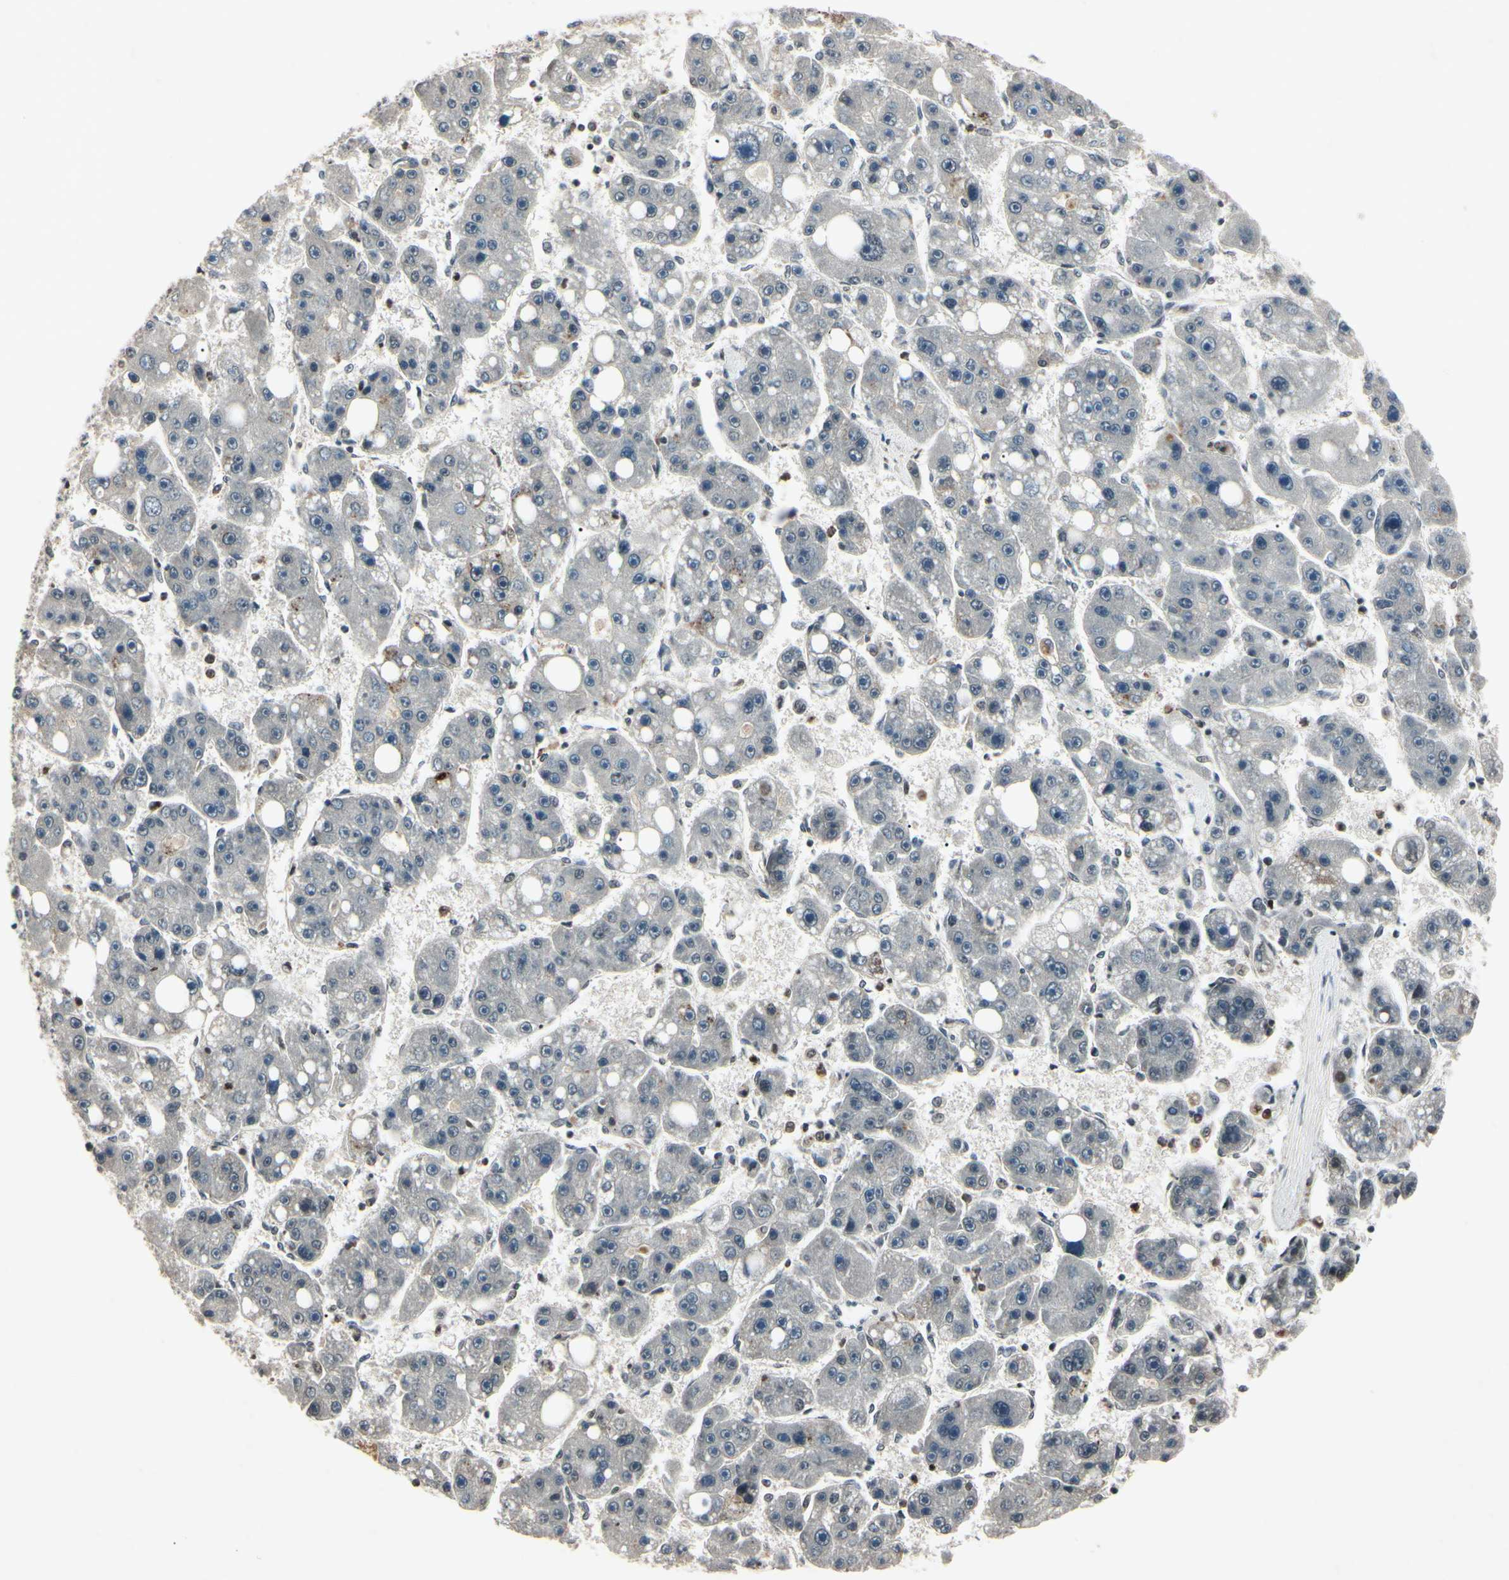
{"staining": {"intensity": "negative", "quantity": "none", "location": "none"}, "tissue": "liver cancer", "cell_type": "Tumor cells", "image_type": "cancer", "snomed": [{"axis": "morphology", "description": "Carcinoma, Hepatocellular, NOS"}, {"axis": "topography", "description": "Liver"}], "caption": "Tumor cells show no significant positivity in liver cancer.", "gene": "AEBP1", "patient": {"sex": "female", "age": 61}}